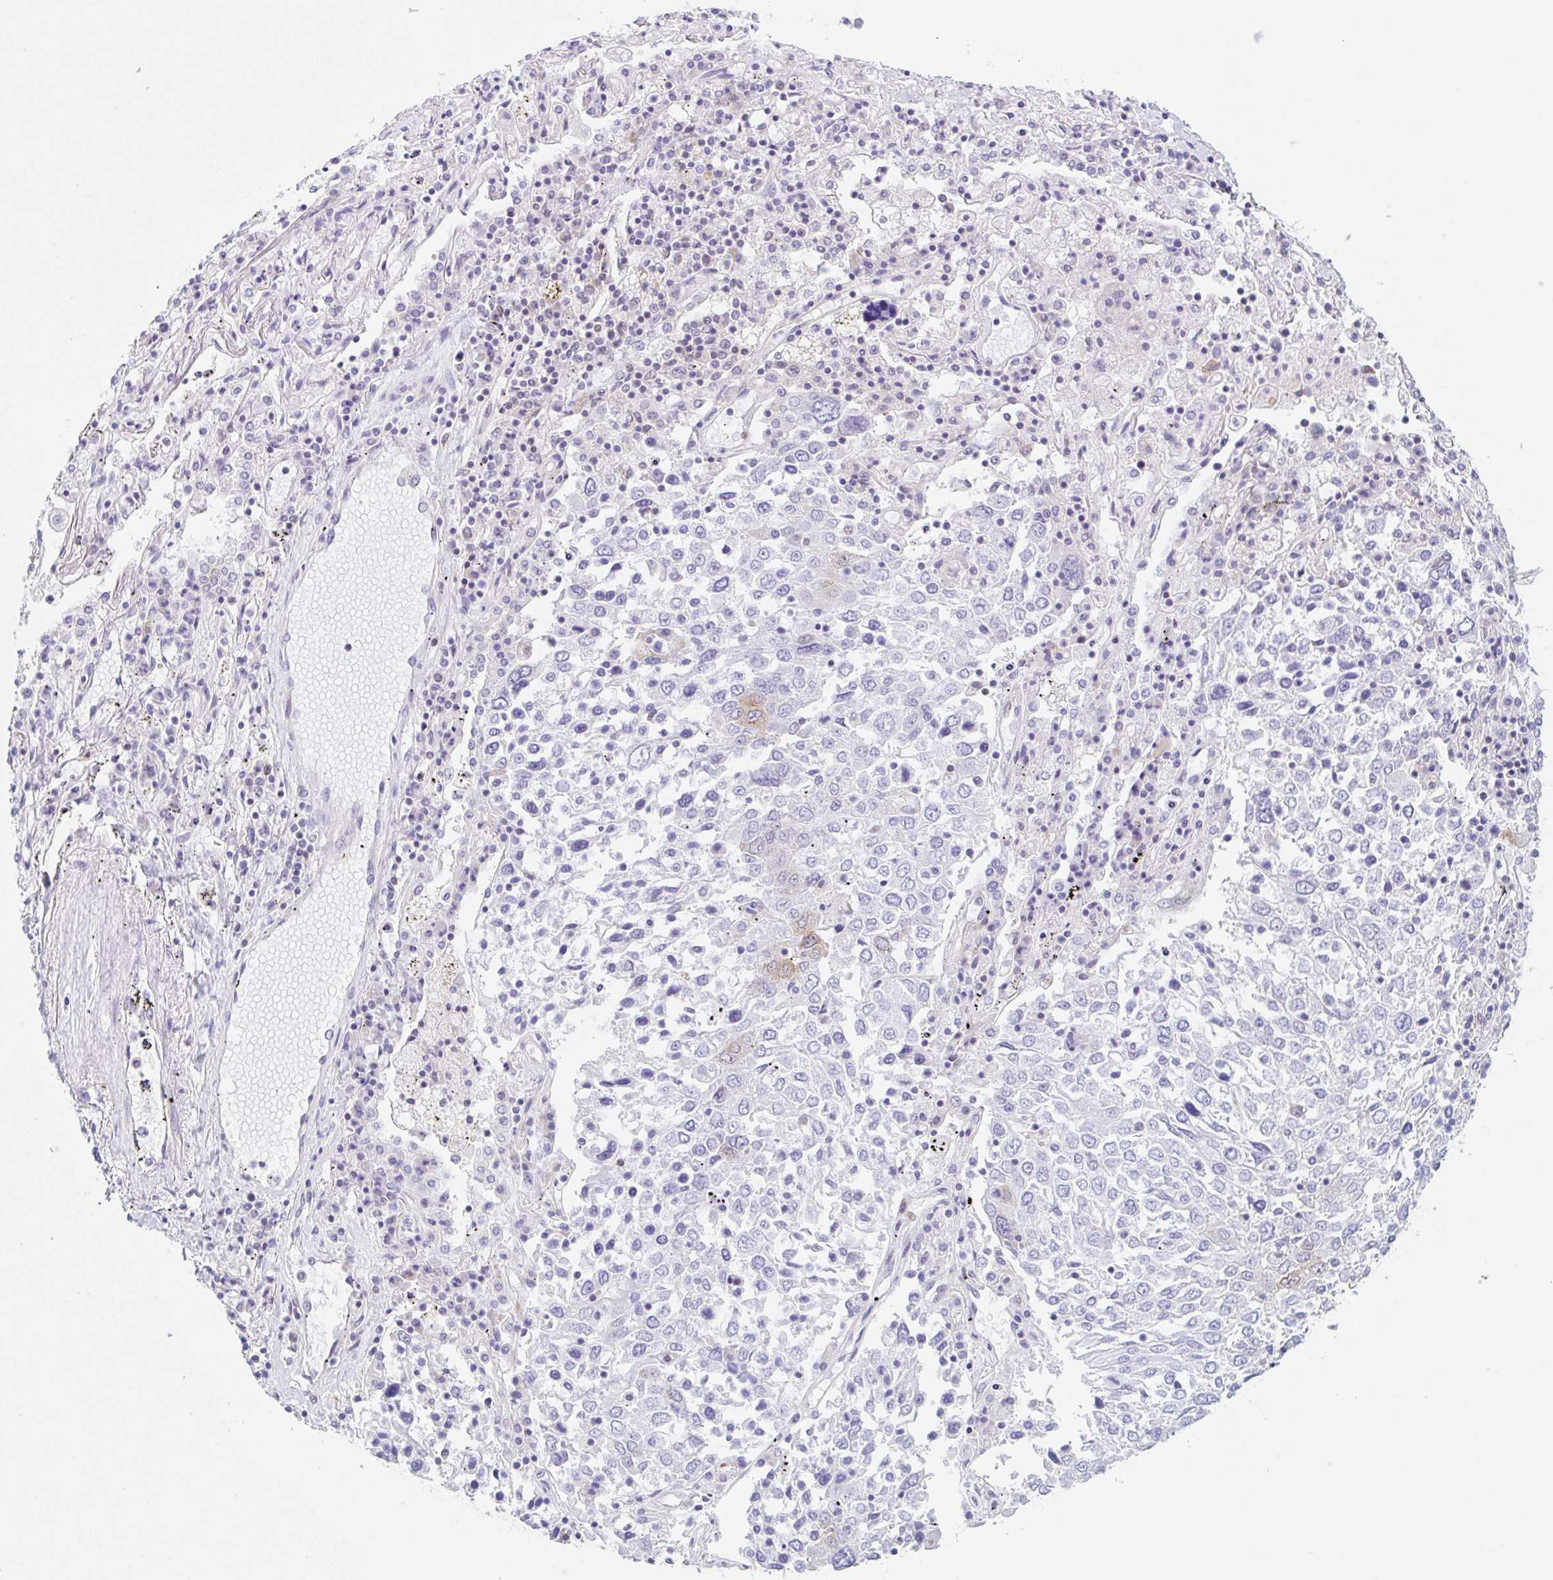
{"staining": {"intensity": "negative", "quantity": "none", "location": "none"}, "tissue": "lung cancer", "cell_type": "Tumor cells", "image_type": "cancer", "snomed": [{"axis": "morphology", "description": "Squamous cell carcinoma, NOS"}, {"axis": "topography", "description": "Lung"}], "caption": "DAB immunohistochemical staining of human lung cancer (squamous cell carcinoma) displays no significant positivity in tumor cells.", "gene": "TBPL2", "patient": {"sex": "male", "age": 65}}